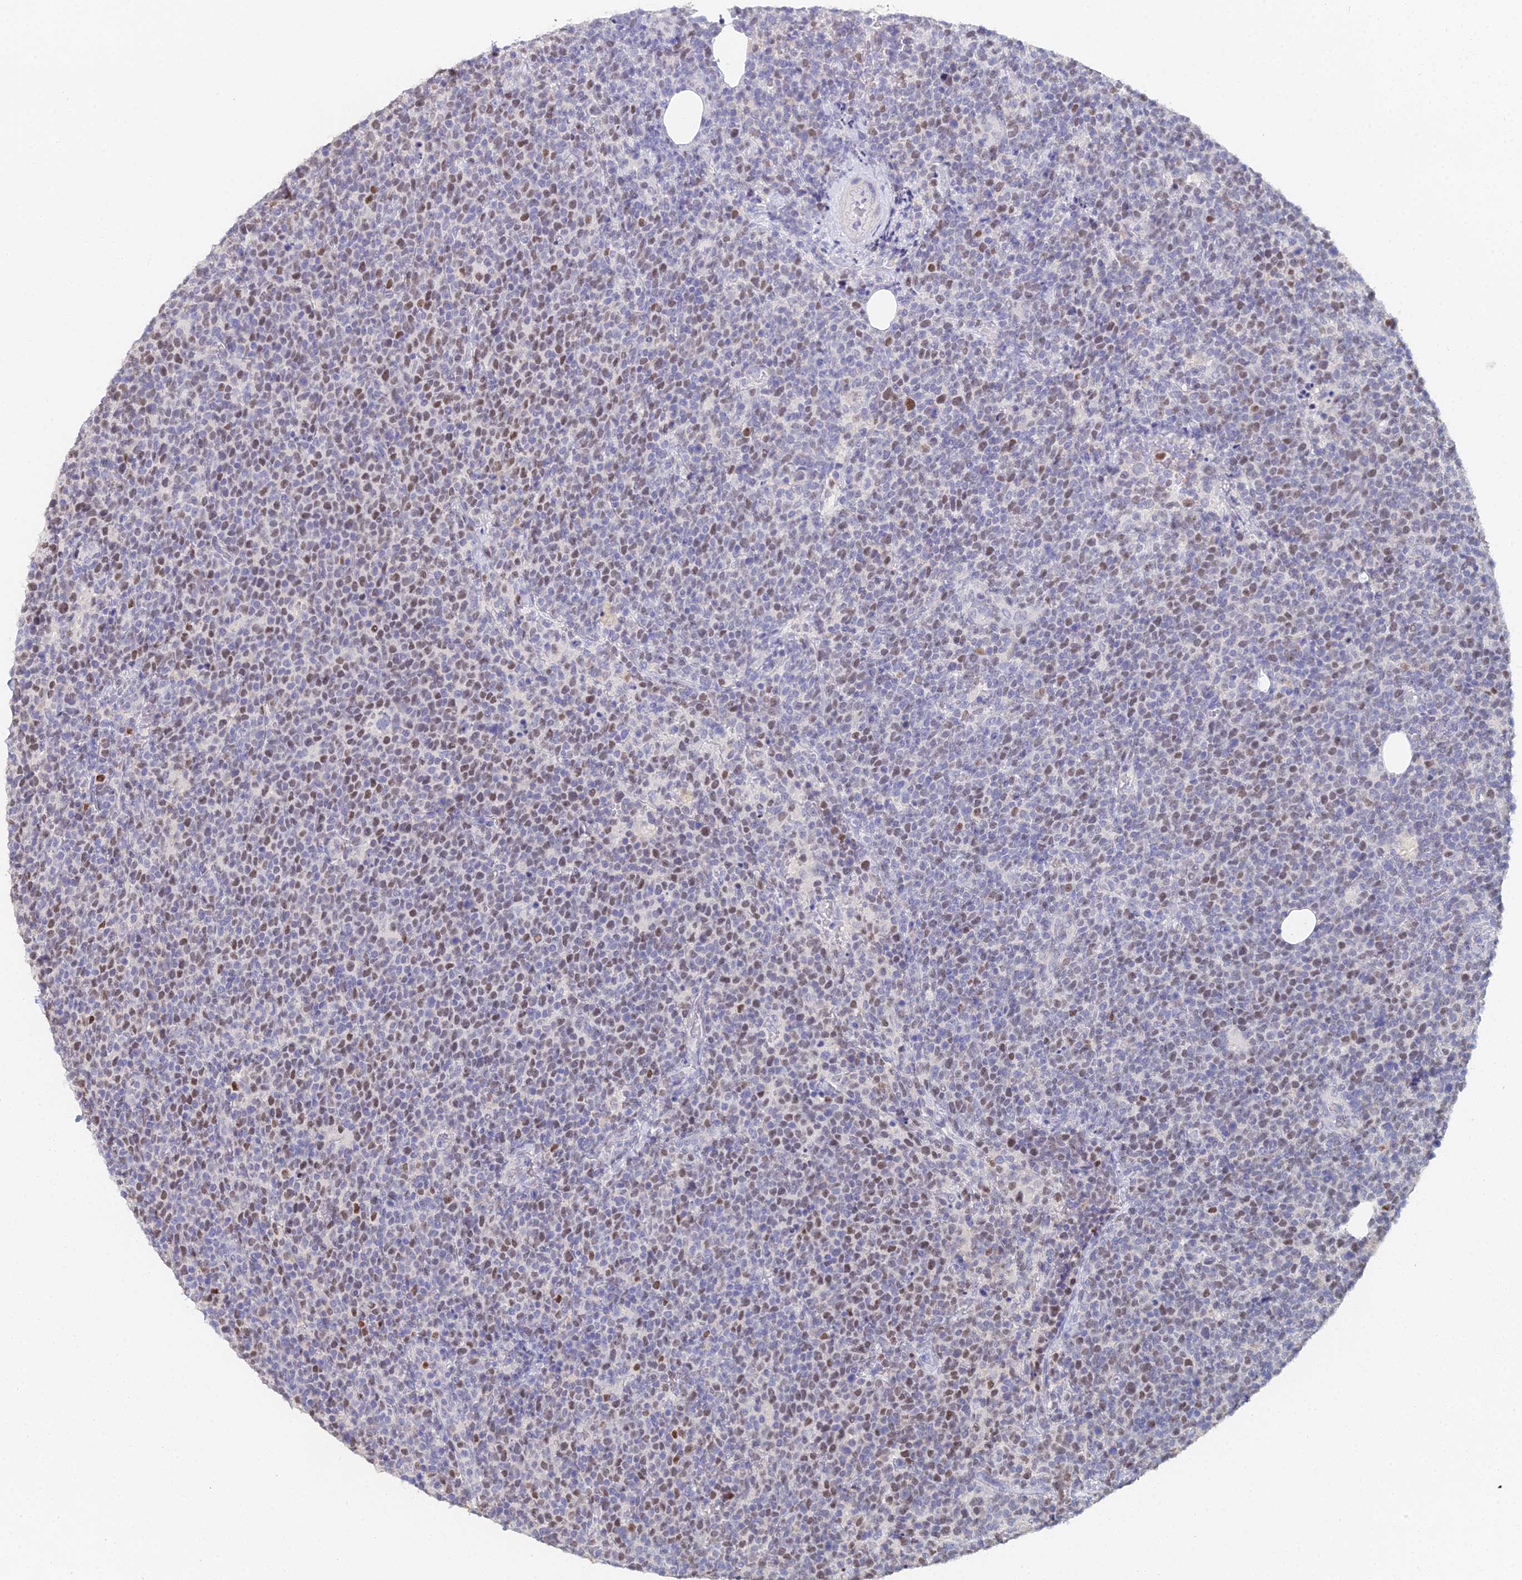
{"staining": {"intensity": "moderate", "quantity": "25%-75%", "location": "nuclear"}, "tissue": "lymphoma", "cell_type": "Tumor cells", "image_type": "cancer", "snomed": [{"axis": "morphology", "description": "Malignant lymphoma, non-Hodgkin's type, High grade"}, {"axis": "topography", "description": "Lymph node"}], "caption": "High-magnification brightfield microscopy of lymphoma stained with DAB (3,3'-diaminobenzidine) (brown) and counterstained with hematoxylin (blue). tumor cells exhibit moderate nuclear expression is seen in about25%-75% of cells.", "gene": "MCM2", "patient": {"sex": "male", "age": 61}}